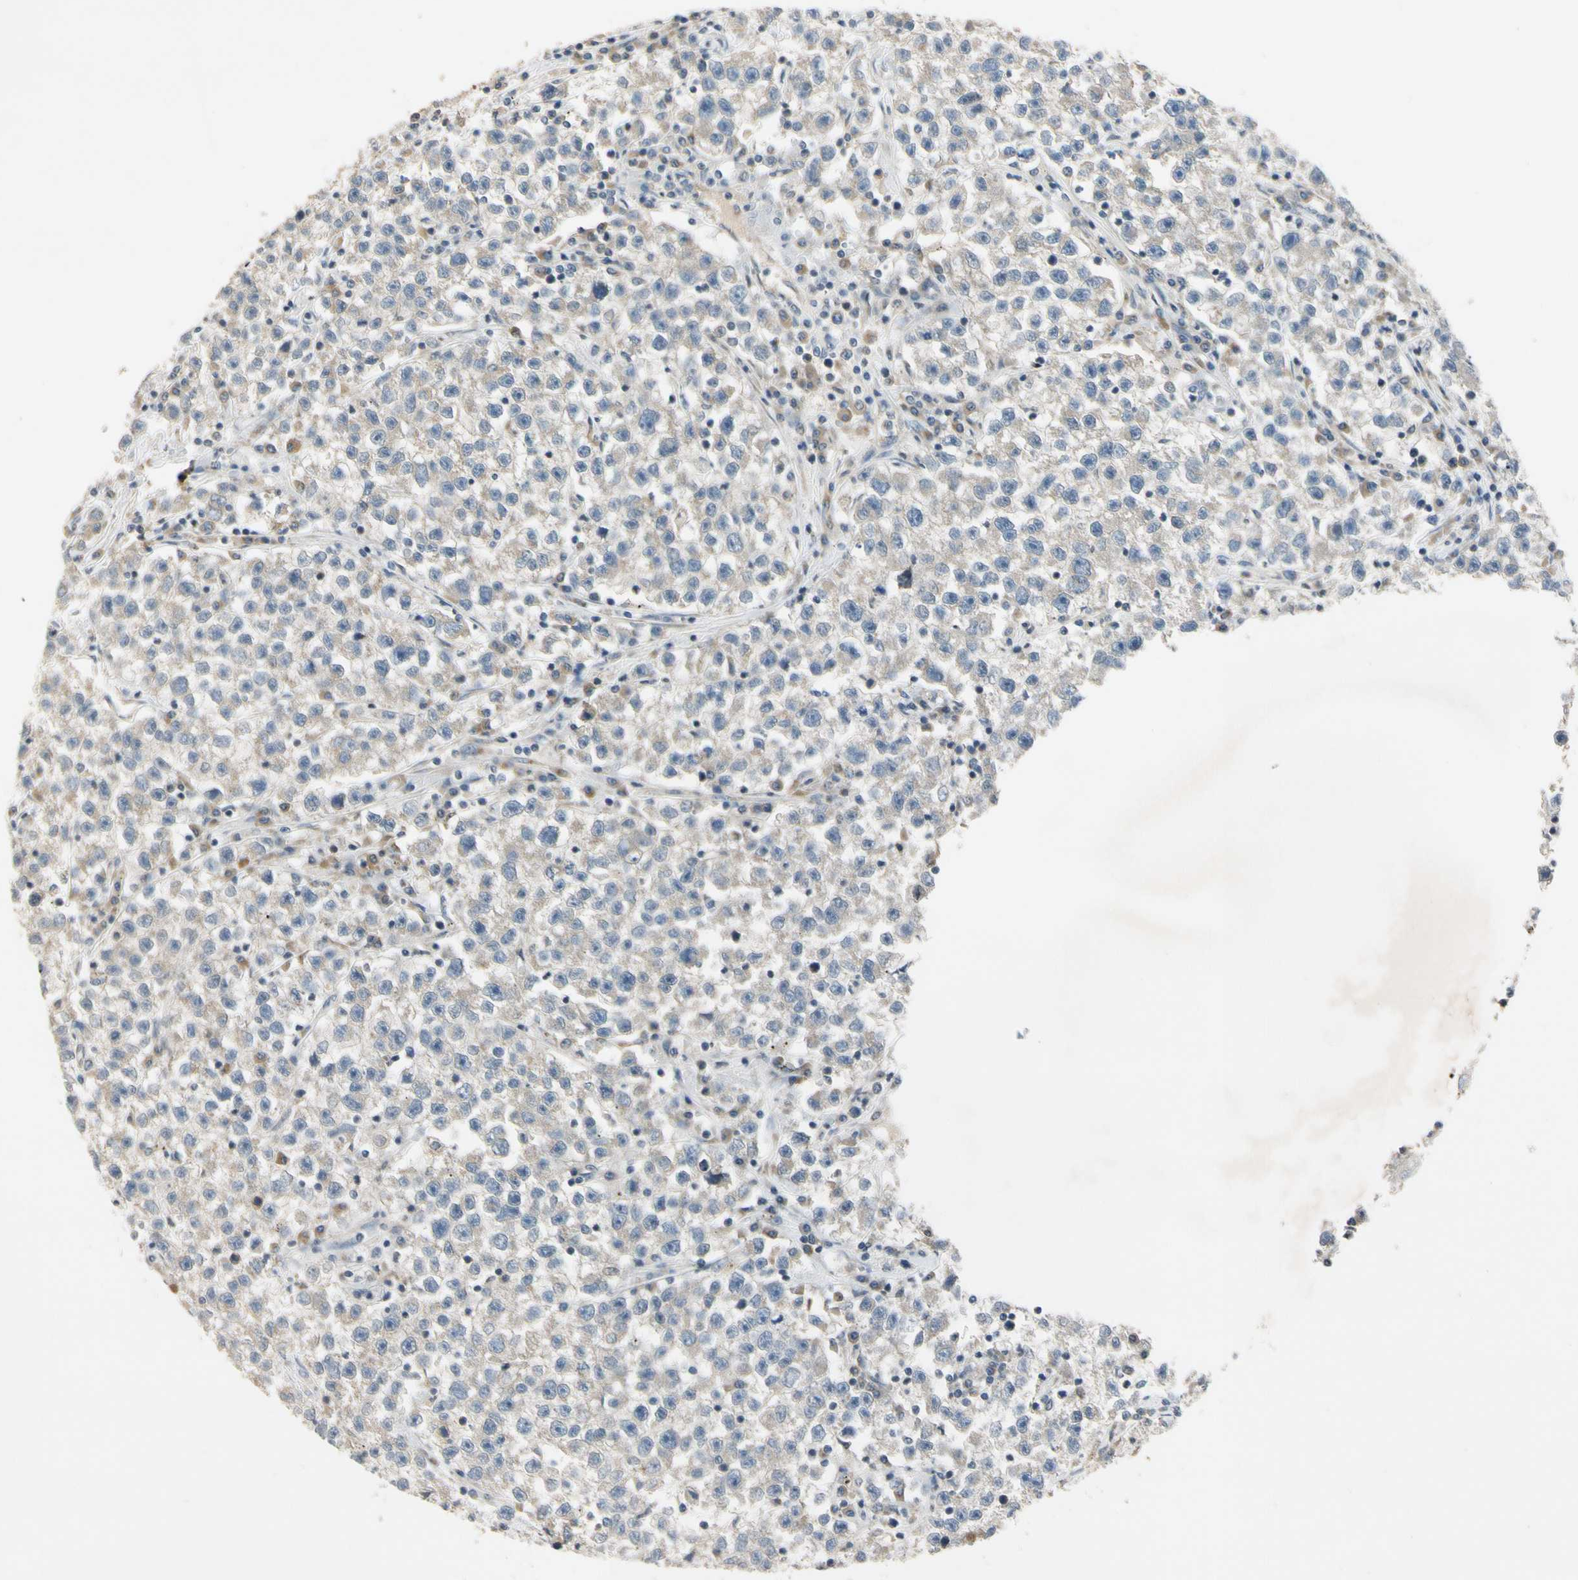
{"staining": {"intensity": "negative", "quantity": "none", "location": "none"}, "tissue": "testis cancer", "cell_type": "Tumor cells", "image_type": "cancer", "snomed": [{"axis": "morphology", "description": "Seminoma, NOS"}, {"axis": "topography", "description": "Testis"}], "caption": "The micrograph displays no significant positivity in tumor cells of testis cancer (seminoma). (Stains: DAB (3,3'-diaminobenzidine) IHC with hematoxylin counter stain, Microscopy: brightfield microscopy at high magnification).", "gene": "RPS6KB2", "patient": {"sex": "male", "age": 22}}